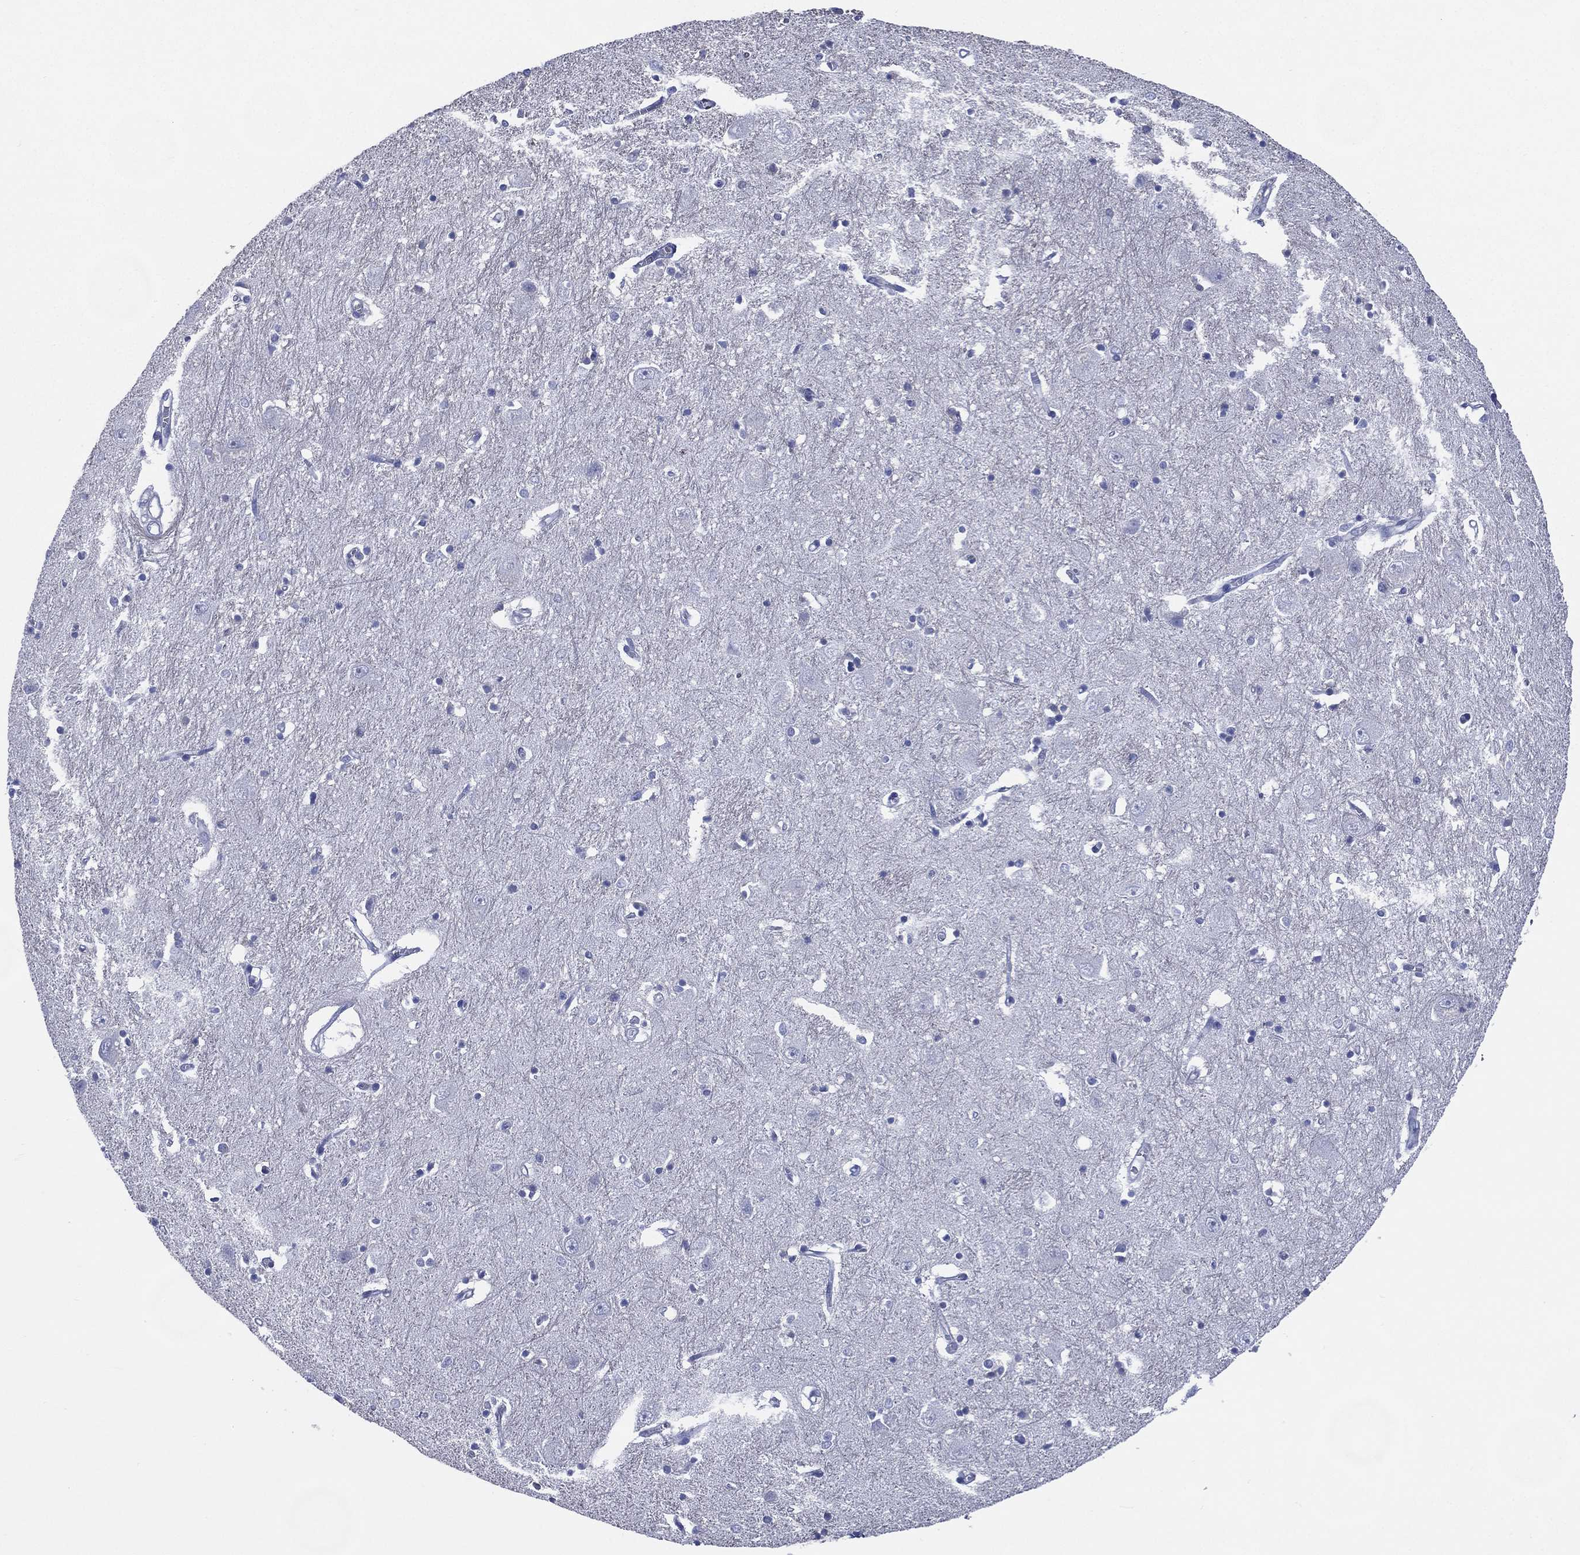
{"staining": {"intensity": "negative", "quantity": "none", "location": "none"}, "tissue": "caudate", "cell_type": "Glial cells", "image_type": "normal", "snomed": [{"axis": "morphology", "description": "Normal tissue, NOS"}, {"axis": "topography", "description": "Lateral ventricle wall"}], "caption": "The photomicrograph reveals no staining of glial cells in benign caudate. (Immunohistochemistry (ihc), brightfield microscopy, high magnification).", "gene": "TMEM247", "patient": {"sex": "male", "age": 54}}